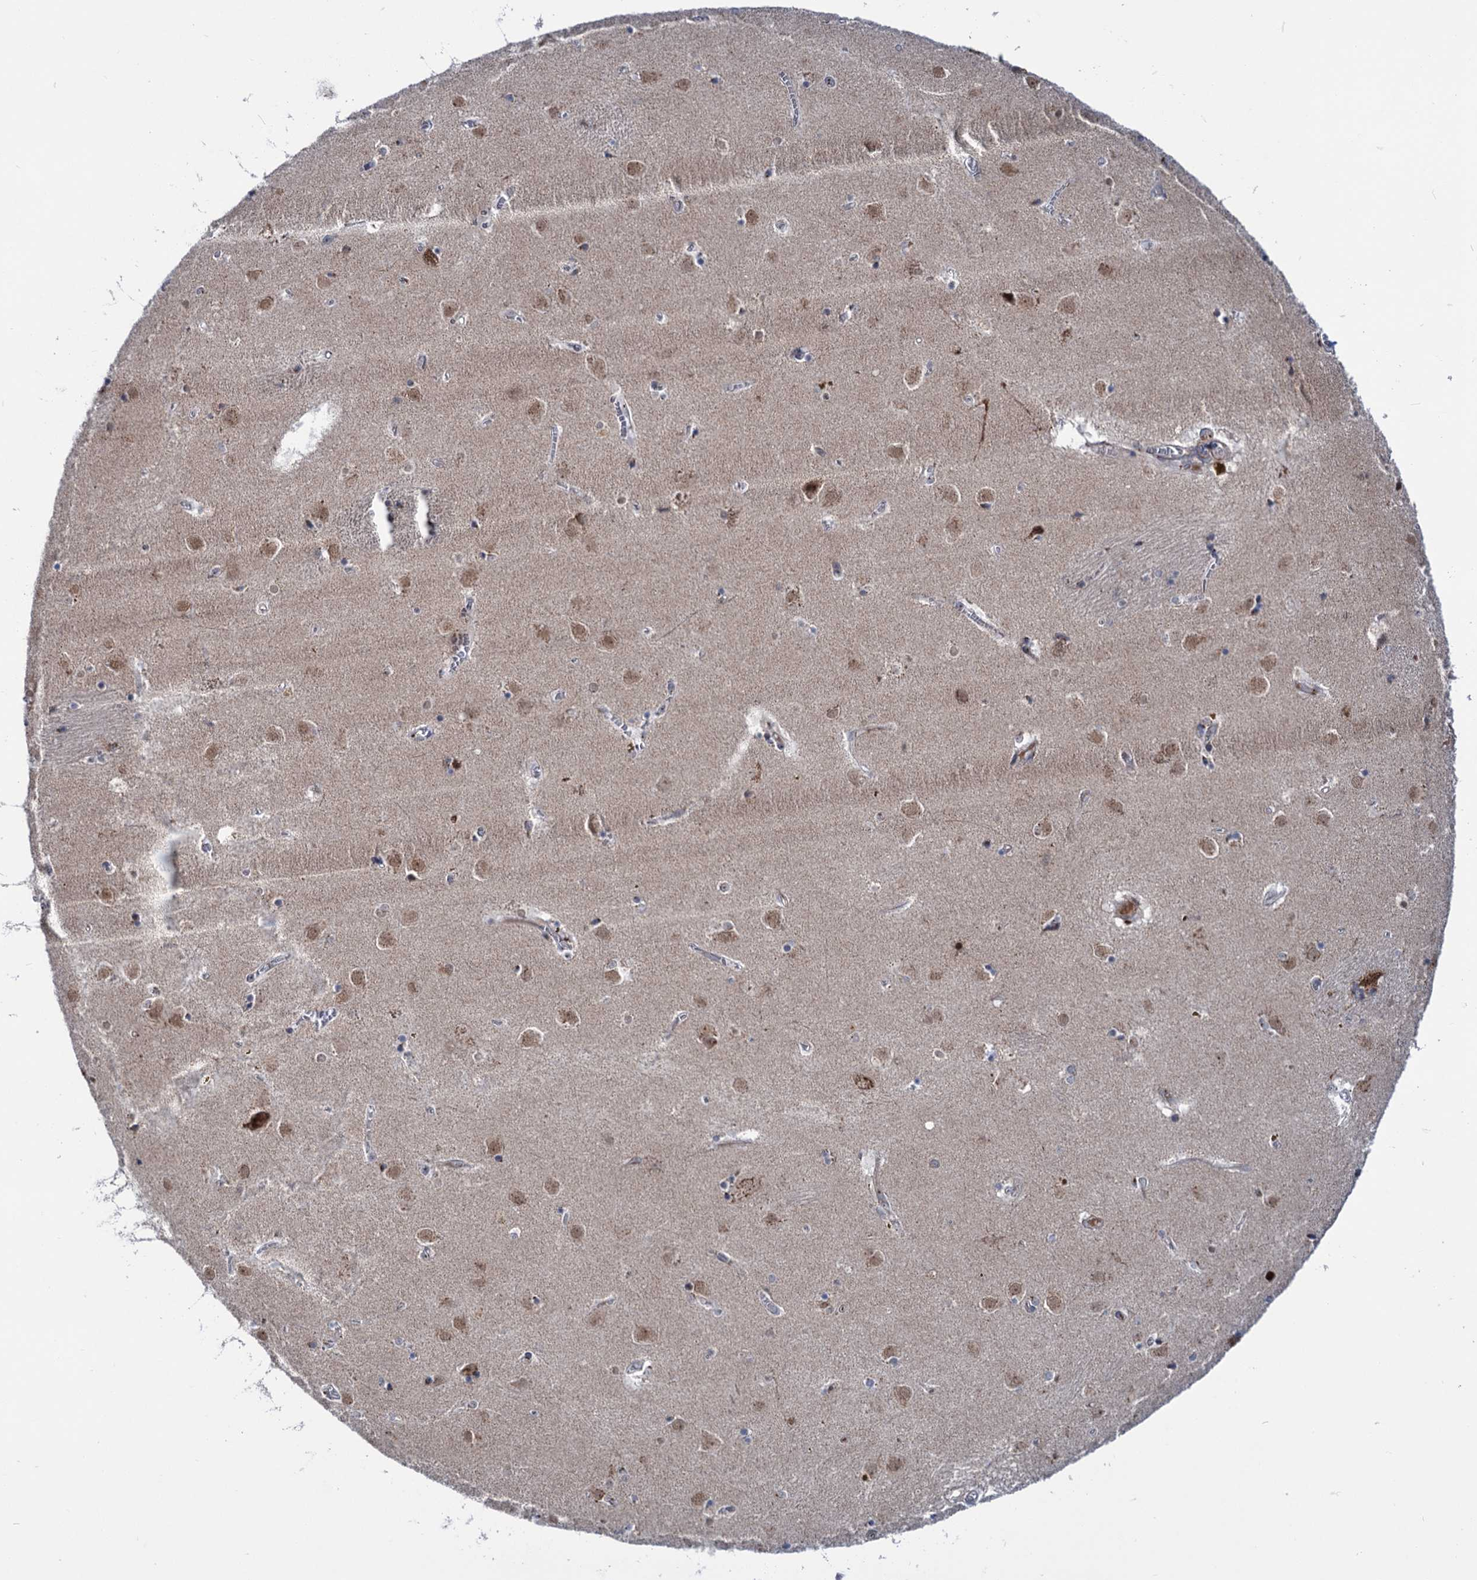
{"staining": {"intensity": "negative", "quantity": "none", "location": "none"}, "tissue": "caudate", "cell_type": "Glial cells", "image_type": "normal", "snomed": [{"axis": "morphology", "description": "Normal tissue, NOS"}, {"axis": "topography", "description": "Lateral ventricle wall"}], "caption": "This is an immunohistochemistry histopathology image of unremarkable caudate. There is no expression in glial cells.", "gene": "ELP4", "patient": {"sex": "male", "age": 70}}